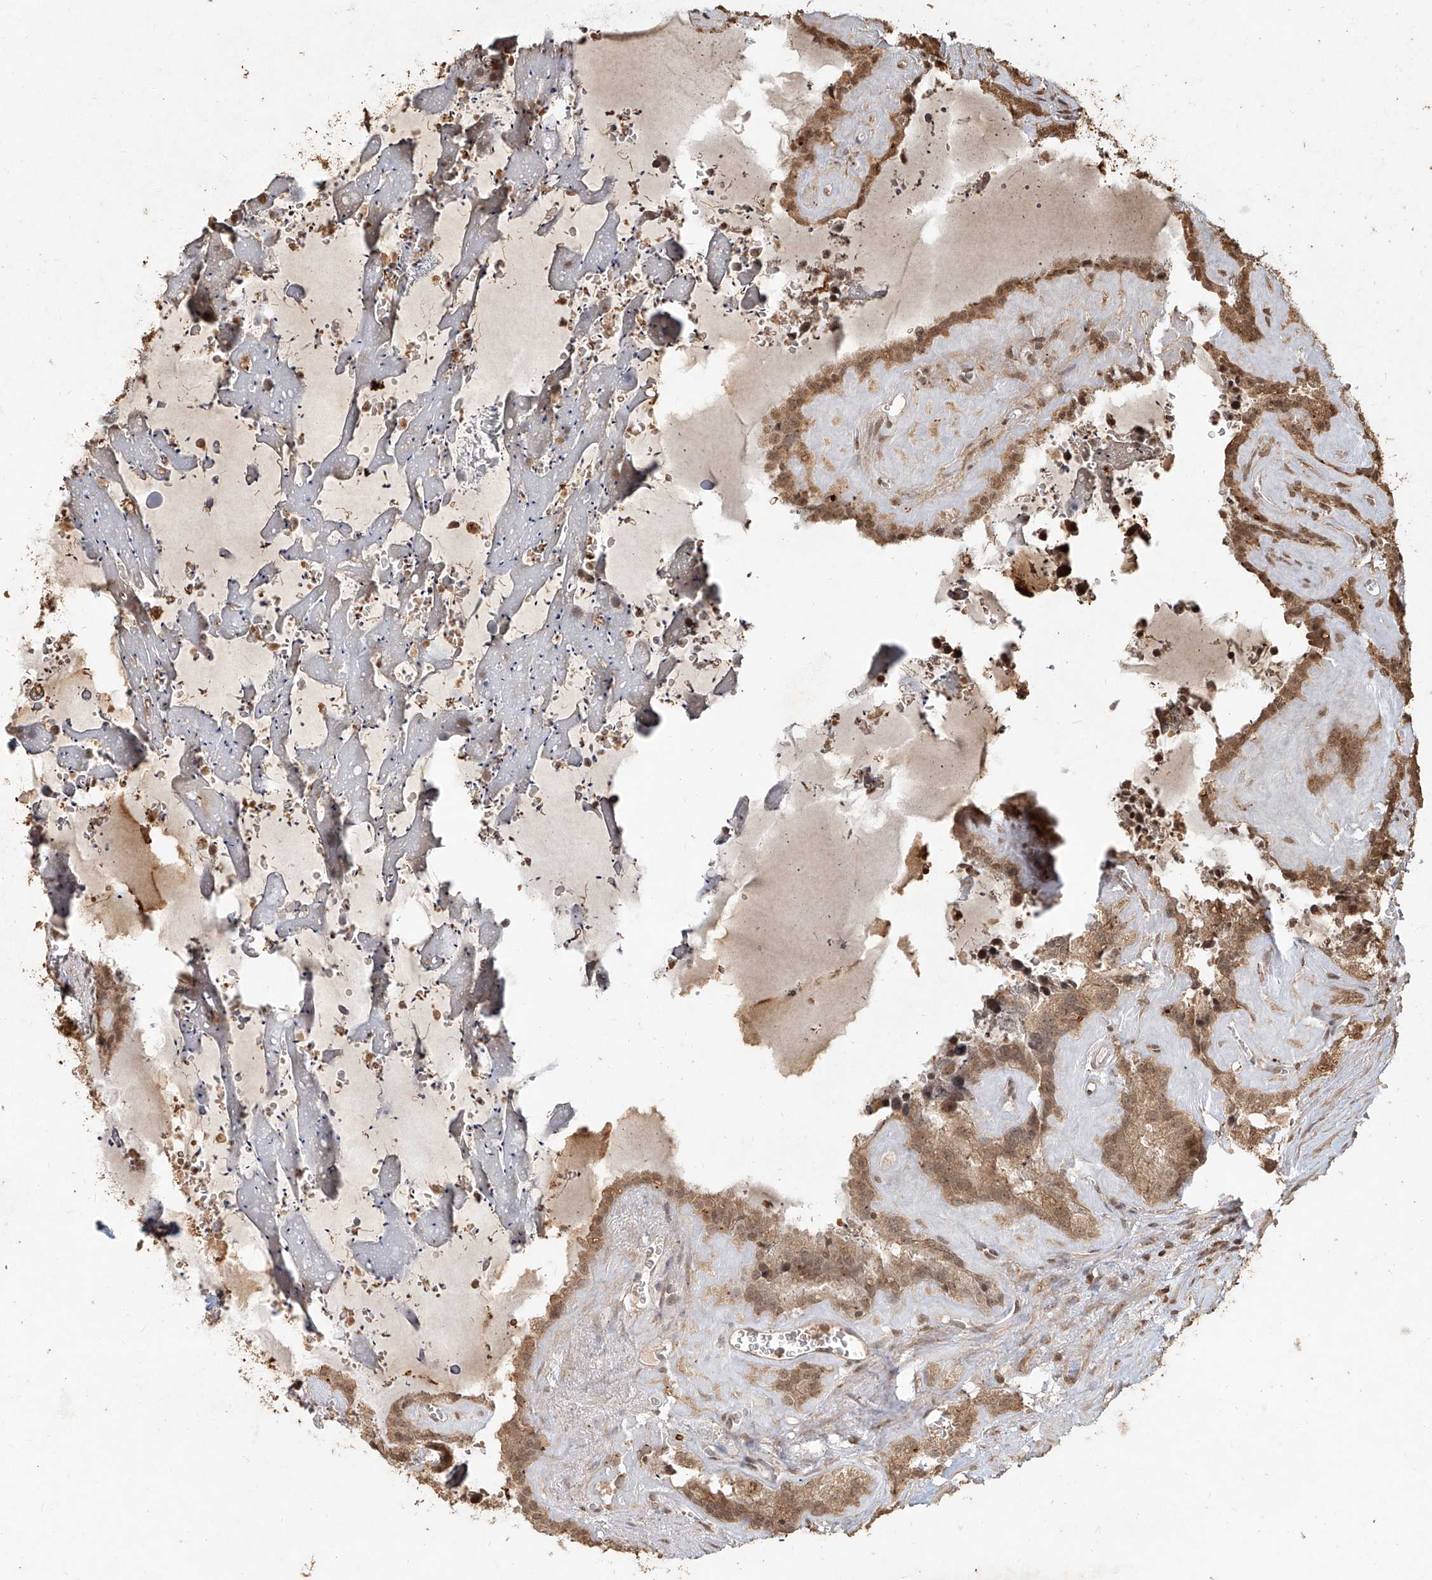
{"staining": {"intensity": "moderate", "quantity": ">75%", "location": "cytoplasmic/membranous,nuclear"}, "tissue": "seminal vesicle", "cell_type": "Glandular cells", "image_type": "normal", "snomed": [{"axis": "morphology", "description": "Normal tissue, NOS"}, {"axis": "topography", "description": "Prostate"}, {"axis": "topography", "description": "Seminal veicle"}], "caption": "Protein staining by IHC demonstrates moderate cytoplasmic/membranous,nuclear positivity in approximately >75% of glandular cells in normal seminal vesicle.", "gene": "UBE2K", "patient": {"sex": "male", "age": 59}}